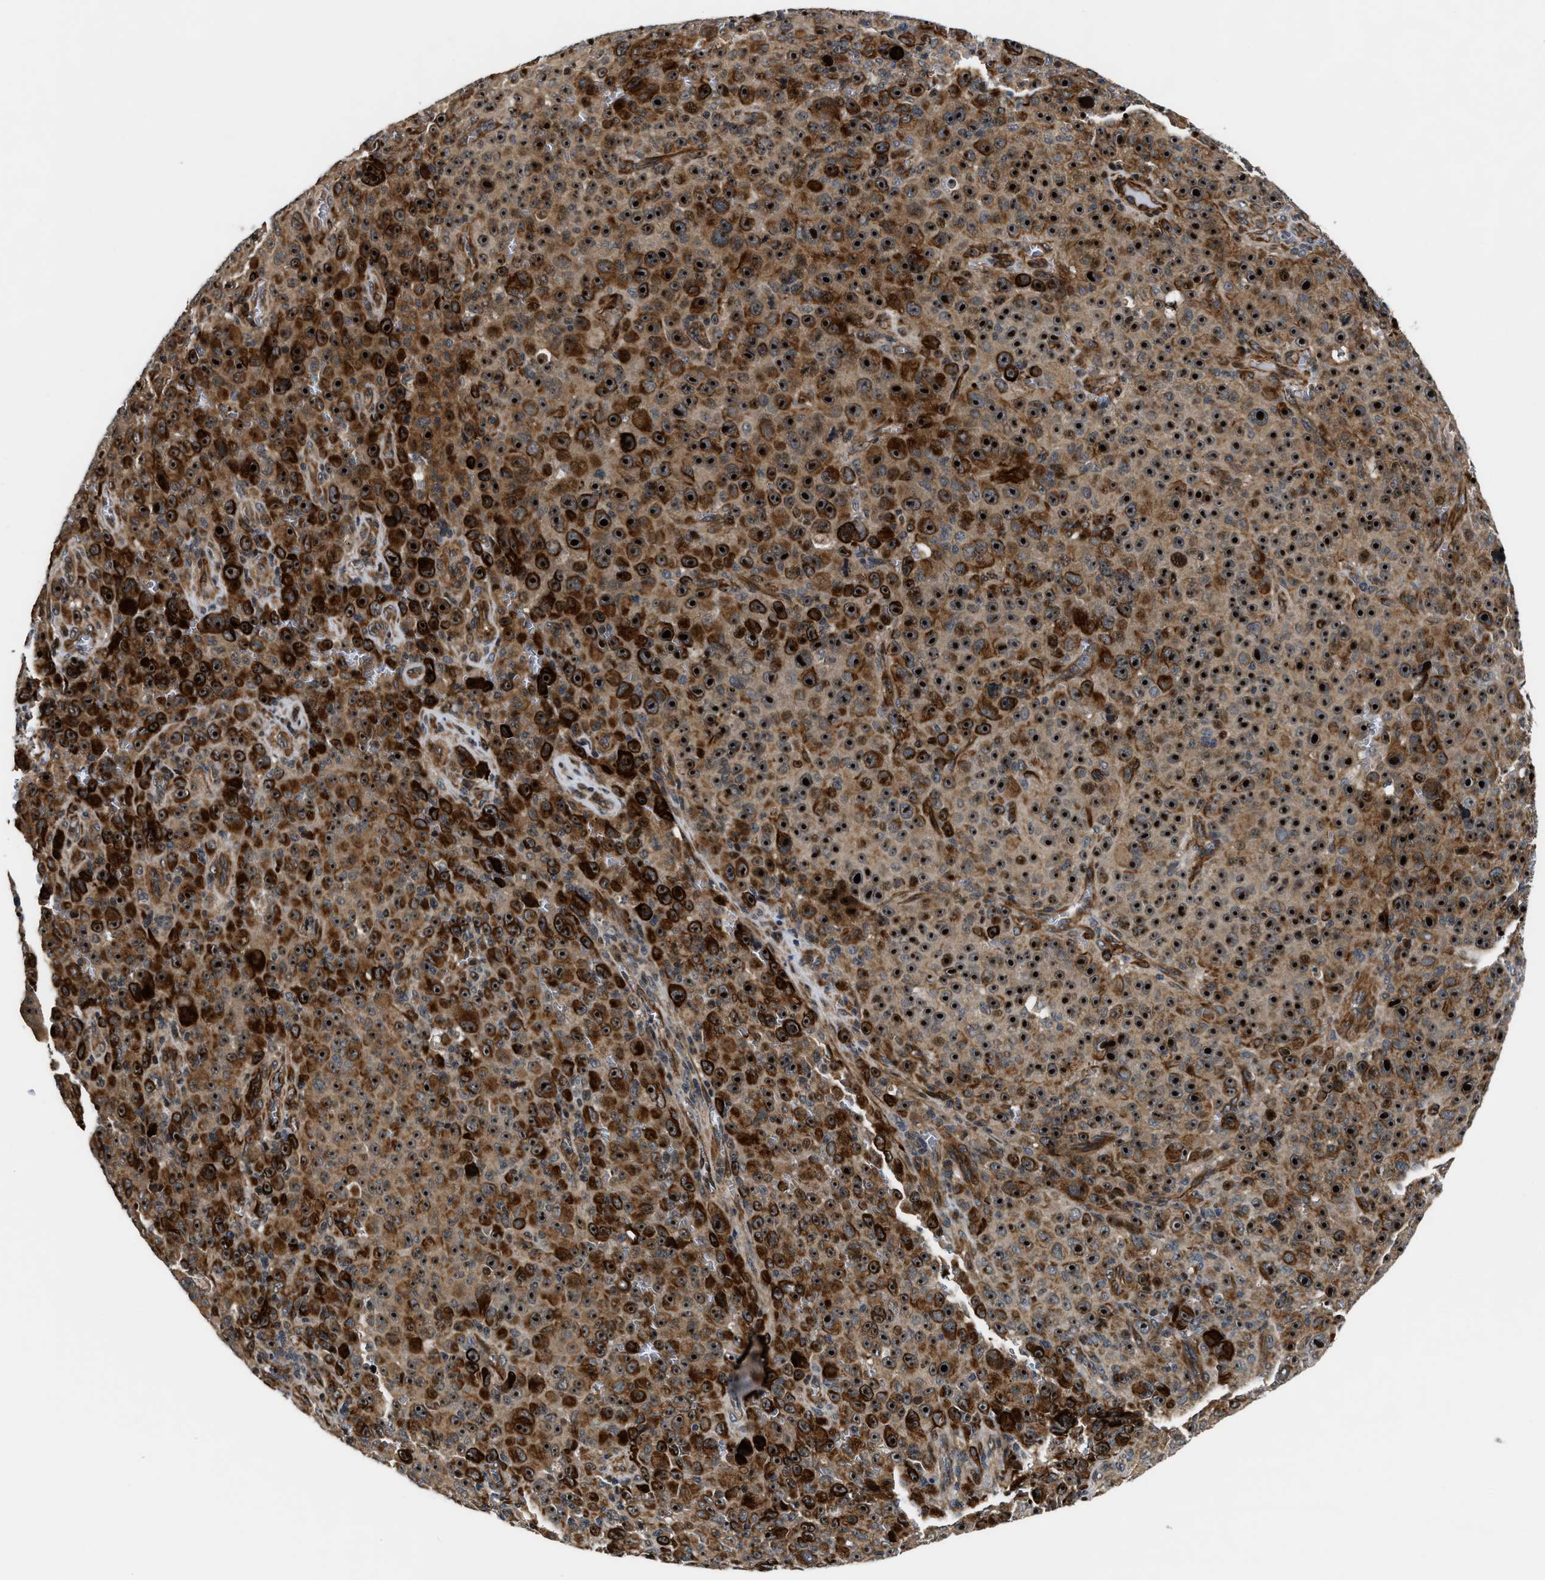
{"staining": {"intensity": "strong", "quantity": ">75%", "location": "cytoplasmic/membranous,nuclear"}, "tissue": "melanoma", "cell_type": "Tumor cells", "image_type": "cancer", "snomed": [{"axis": "morphology", "description": "Malignant melanoma, NOS"}, {"axis": "topography", "description": "Skin"}], "caption": "An immunohistochemistry (IHC) image of tumor tissue is shown. Protein staining in brown highlights strong cytoplasmic/membranous and nuclear positivity in malignant melanoma within tumor cells.", "gene": "ALDH3A2", "patient": {"sex": "female", "age": 82}}